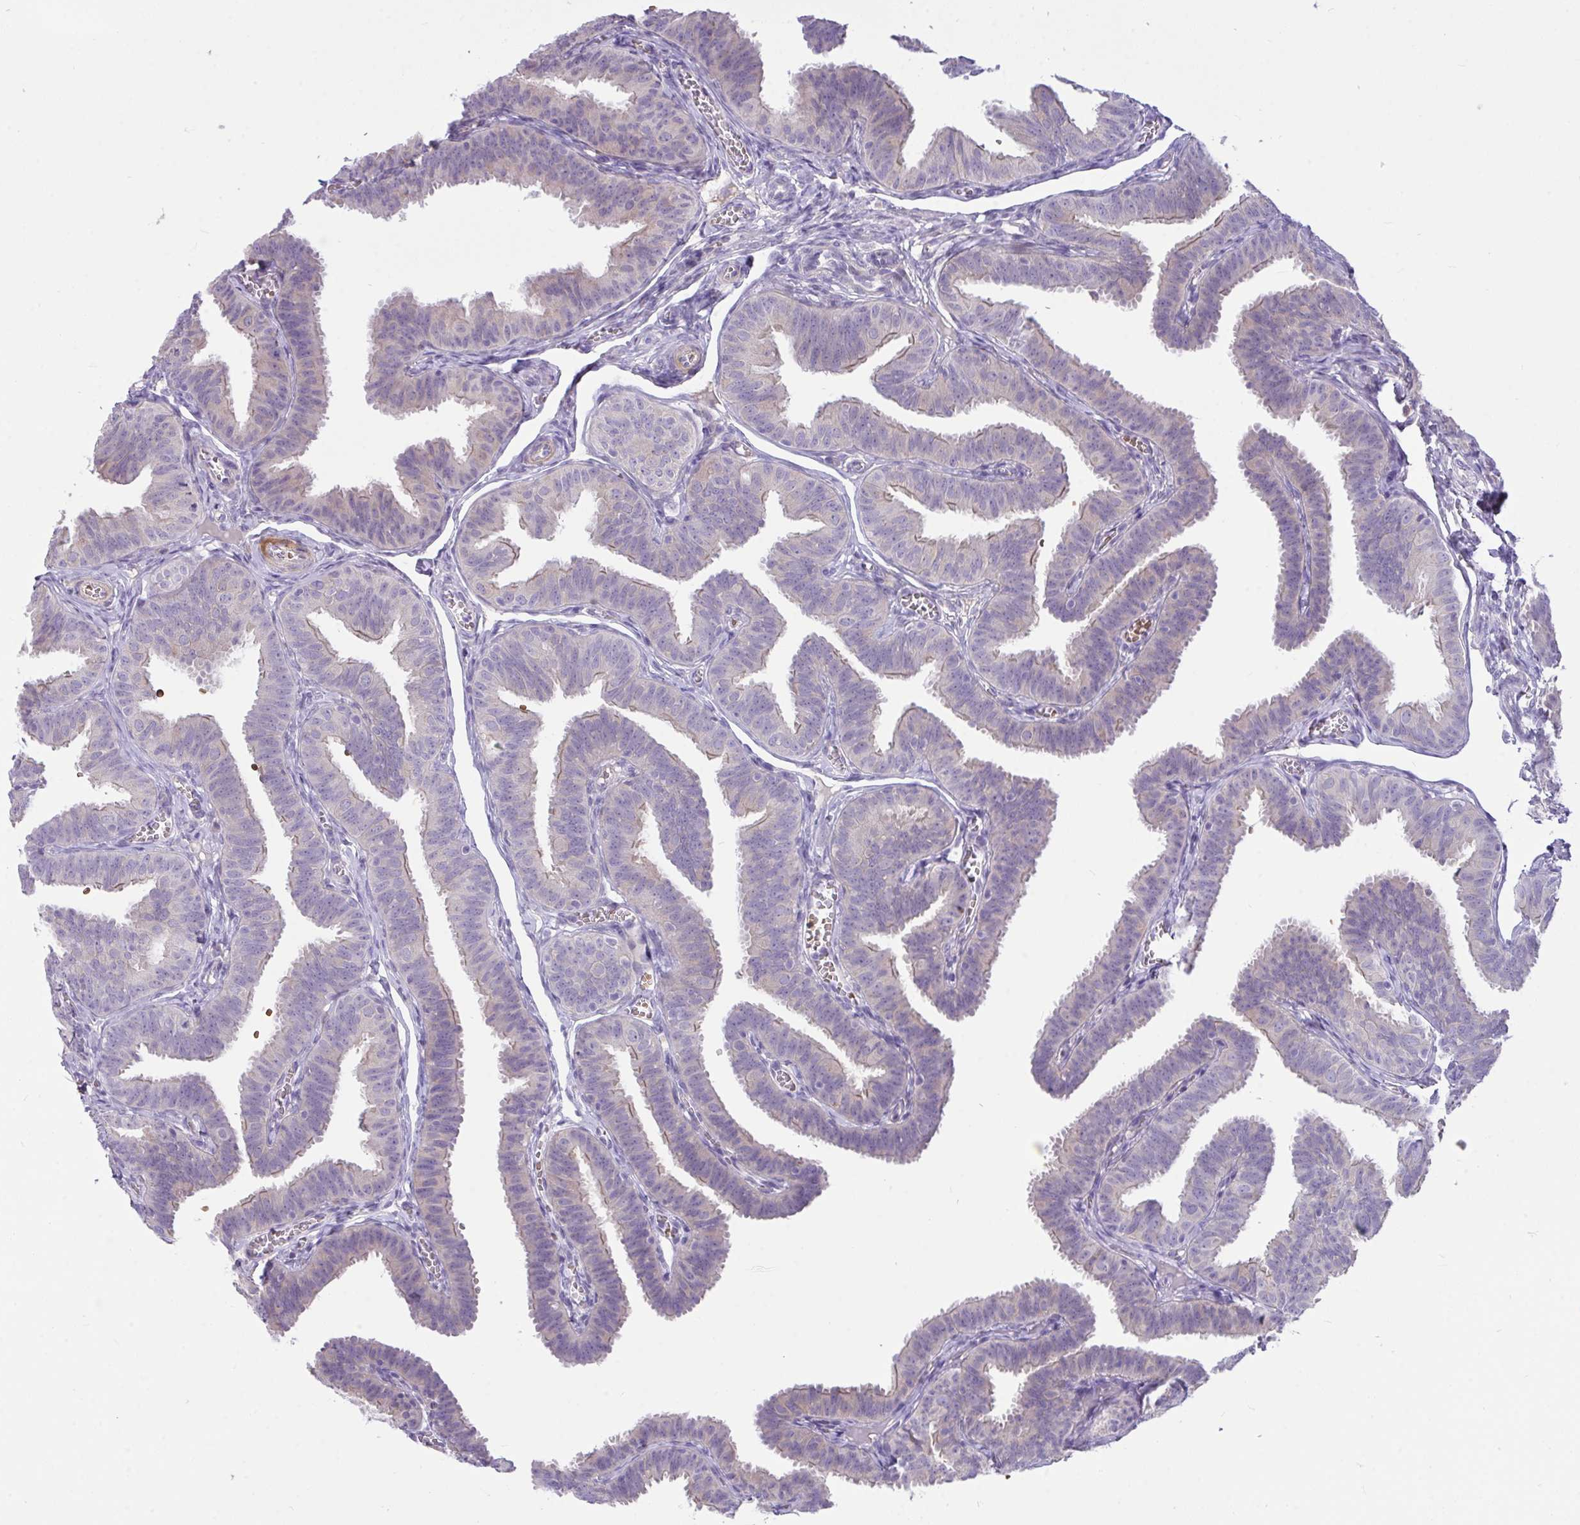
{"staining": {"intensity": "negative", "quantity": "none", "location": "none"}, "tissue": "fallopian tube", "cell_type": "Glandular cells", "image_type": "normal", "snomed": [{"axis": "morphology", "description": "Normal tissue, NOS"}, {"axis": "topography", "description": "Fallopian tube"}], "caption": "Fallopian tube stained for a protein using IHC exhibits no expression glandular cells.", "gene": "MOCS1", "patient": {"sex": "female", "age": 25}}